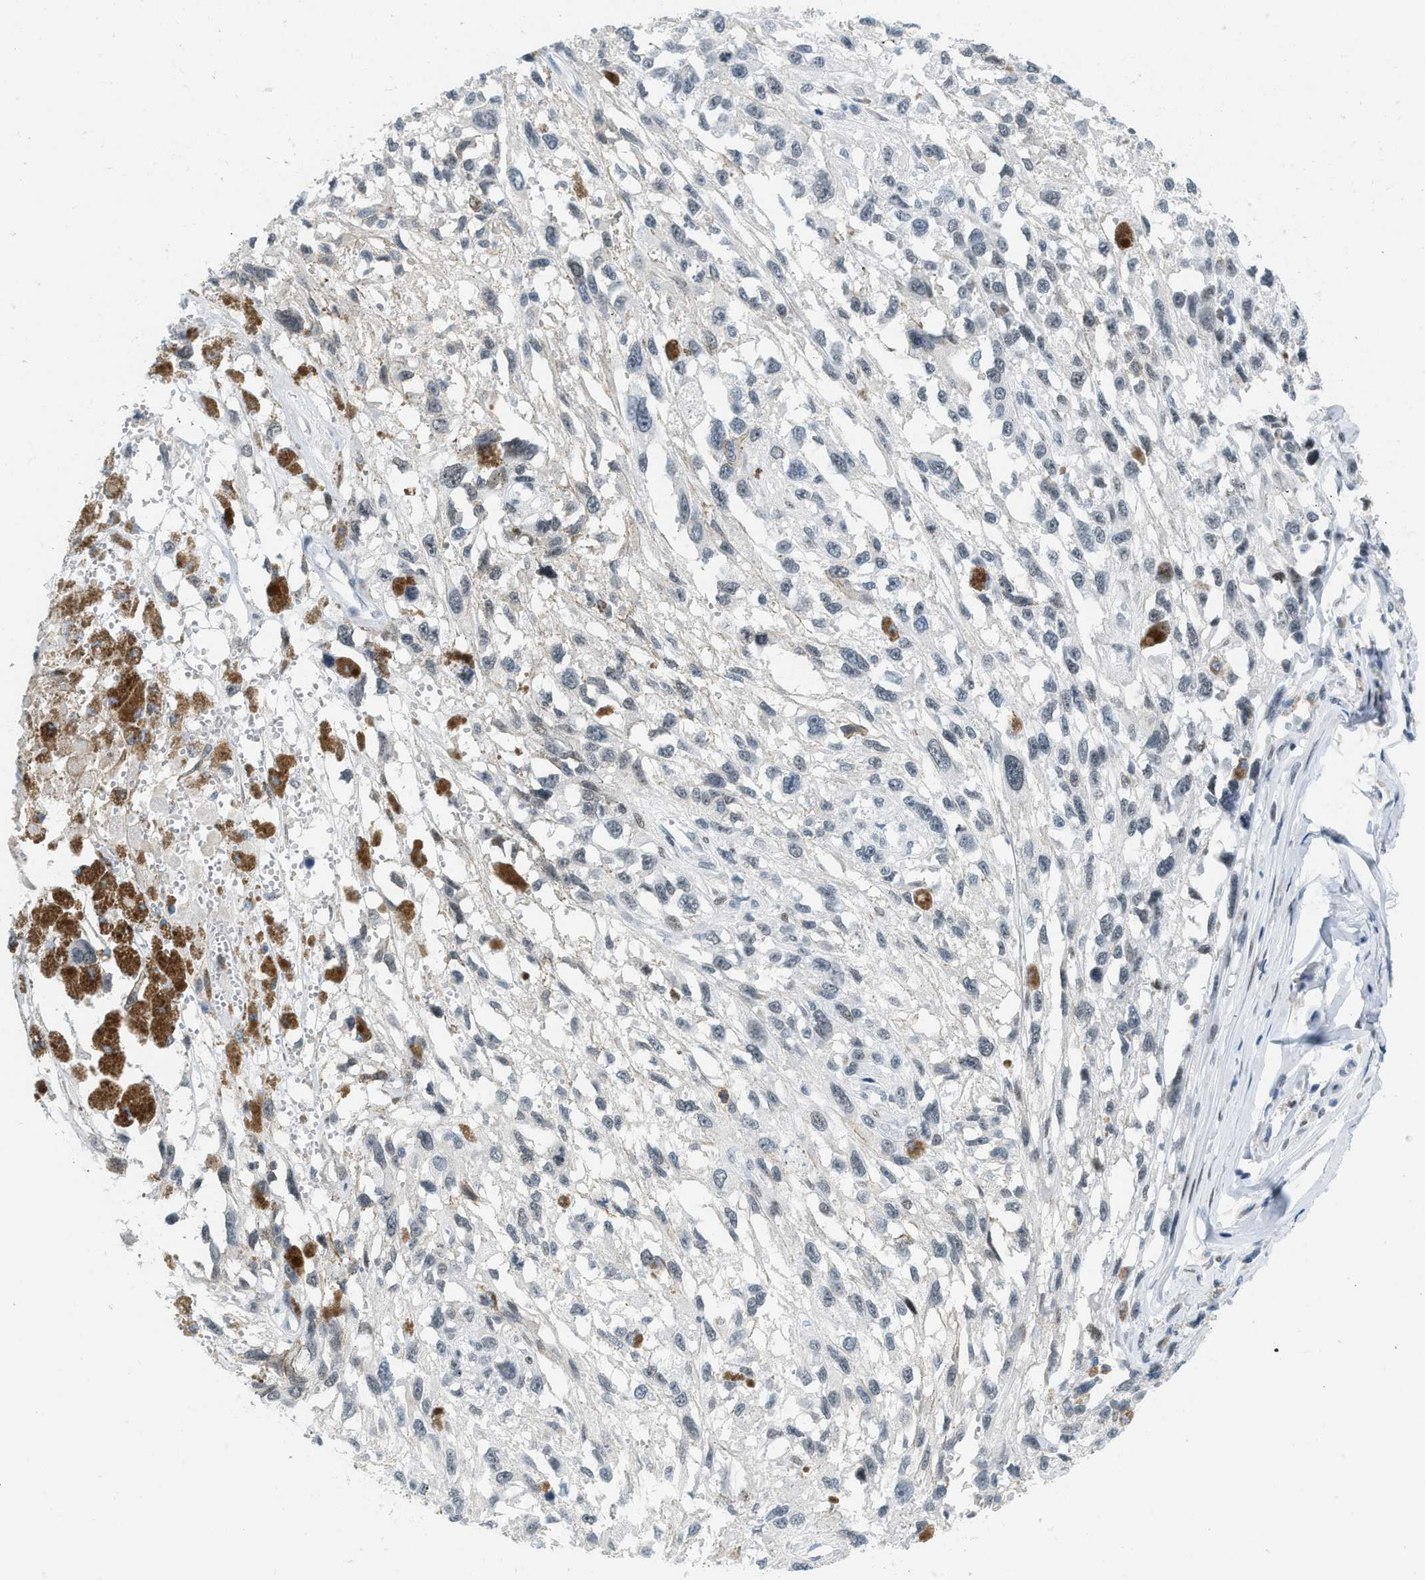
{"staining": {"intensity": "negative", "quantity": "none", "location": "none"}, "tissue": "melanoma", "cell_type": "Tumor cells", "image_type": "cancer", "snomed": [{"axis": "morphology", "description": "Malignant melanoma, Metastatic site"}, {"axis": "topography", "description": "Lymph node"}], "caption": "Tumor cells show no significant protein positivity in malignant melanoma (metastatic site). The staining was performed using DAB to visualize the protein expression in brown, while the nuclei were stained in blue with hematoxylin (Magnification: 20x).", "gene": "PBX1", "patient": {"sex": "male", "age": 59}}